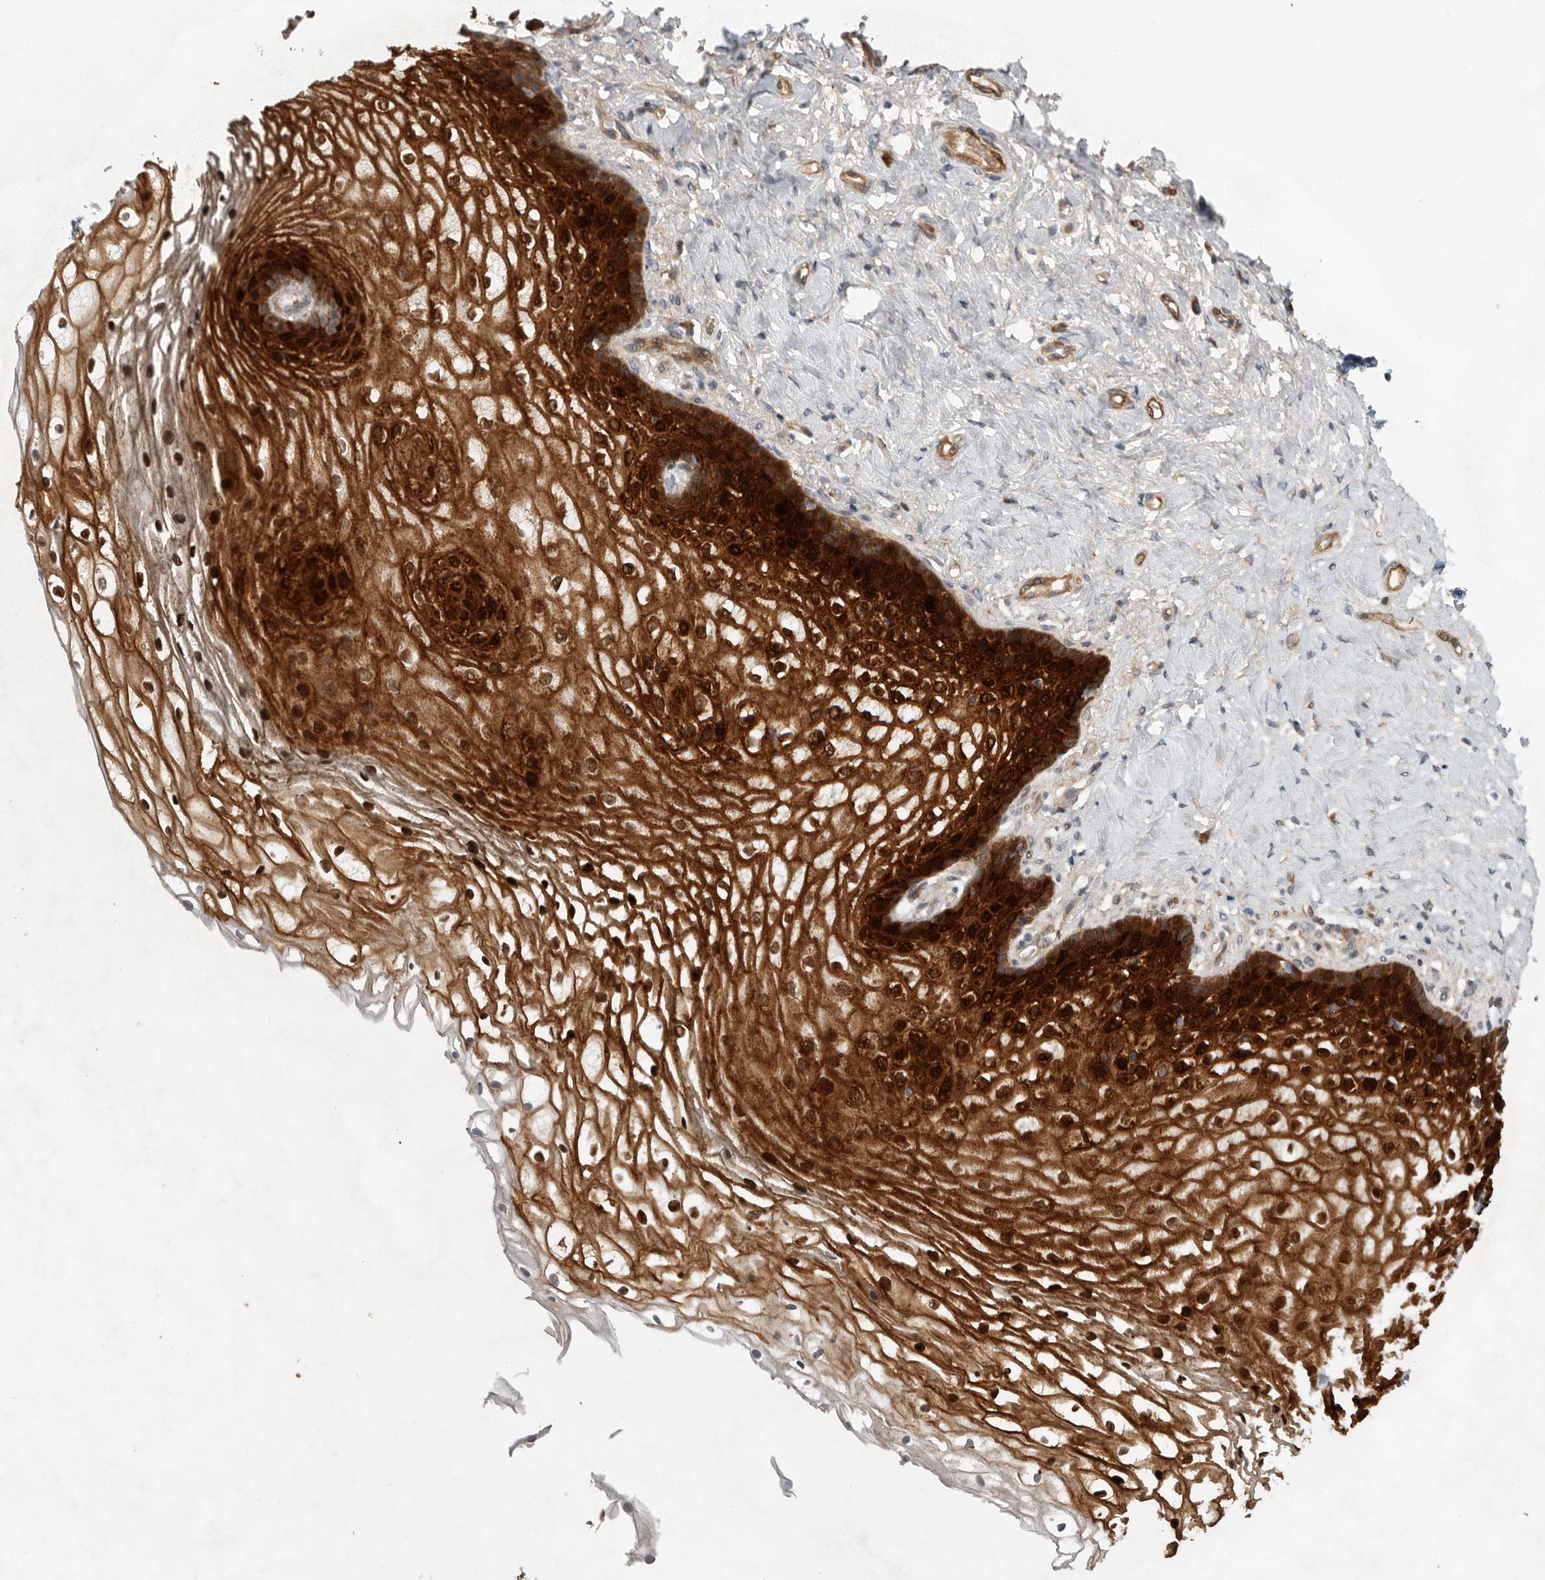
{"staining": {"intensity": "strong", "quantity": ">75%", "location": "cytoplasmic/membranous,nuclear"}, "tissue": "vagina", "cell_type": "Squamous epithelial cells", "image_type": "normal", "snomed": [{"axis": "morphology", "description": "Normal tissue, NOS"}, {"axis": "topography", "description": "Vagina"}], "caption": "Brown immunohistochemical staining in benign vagina displays strong cytoplasmic/membranous,nuclear staining in about >75% of squamous epithelial cells. (DAB = brown stain, brightfield microscopy at high magnification).", "gene": "MPDZ", "patient": {"sex": "female", "age": 60}}